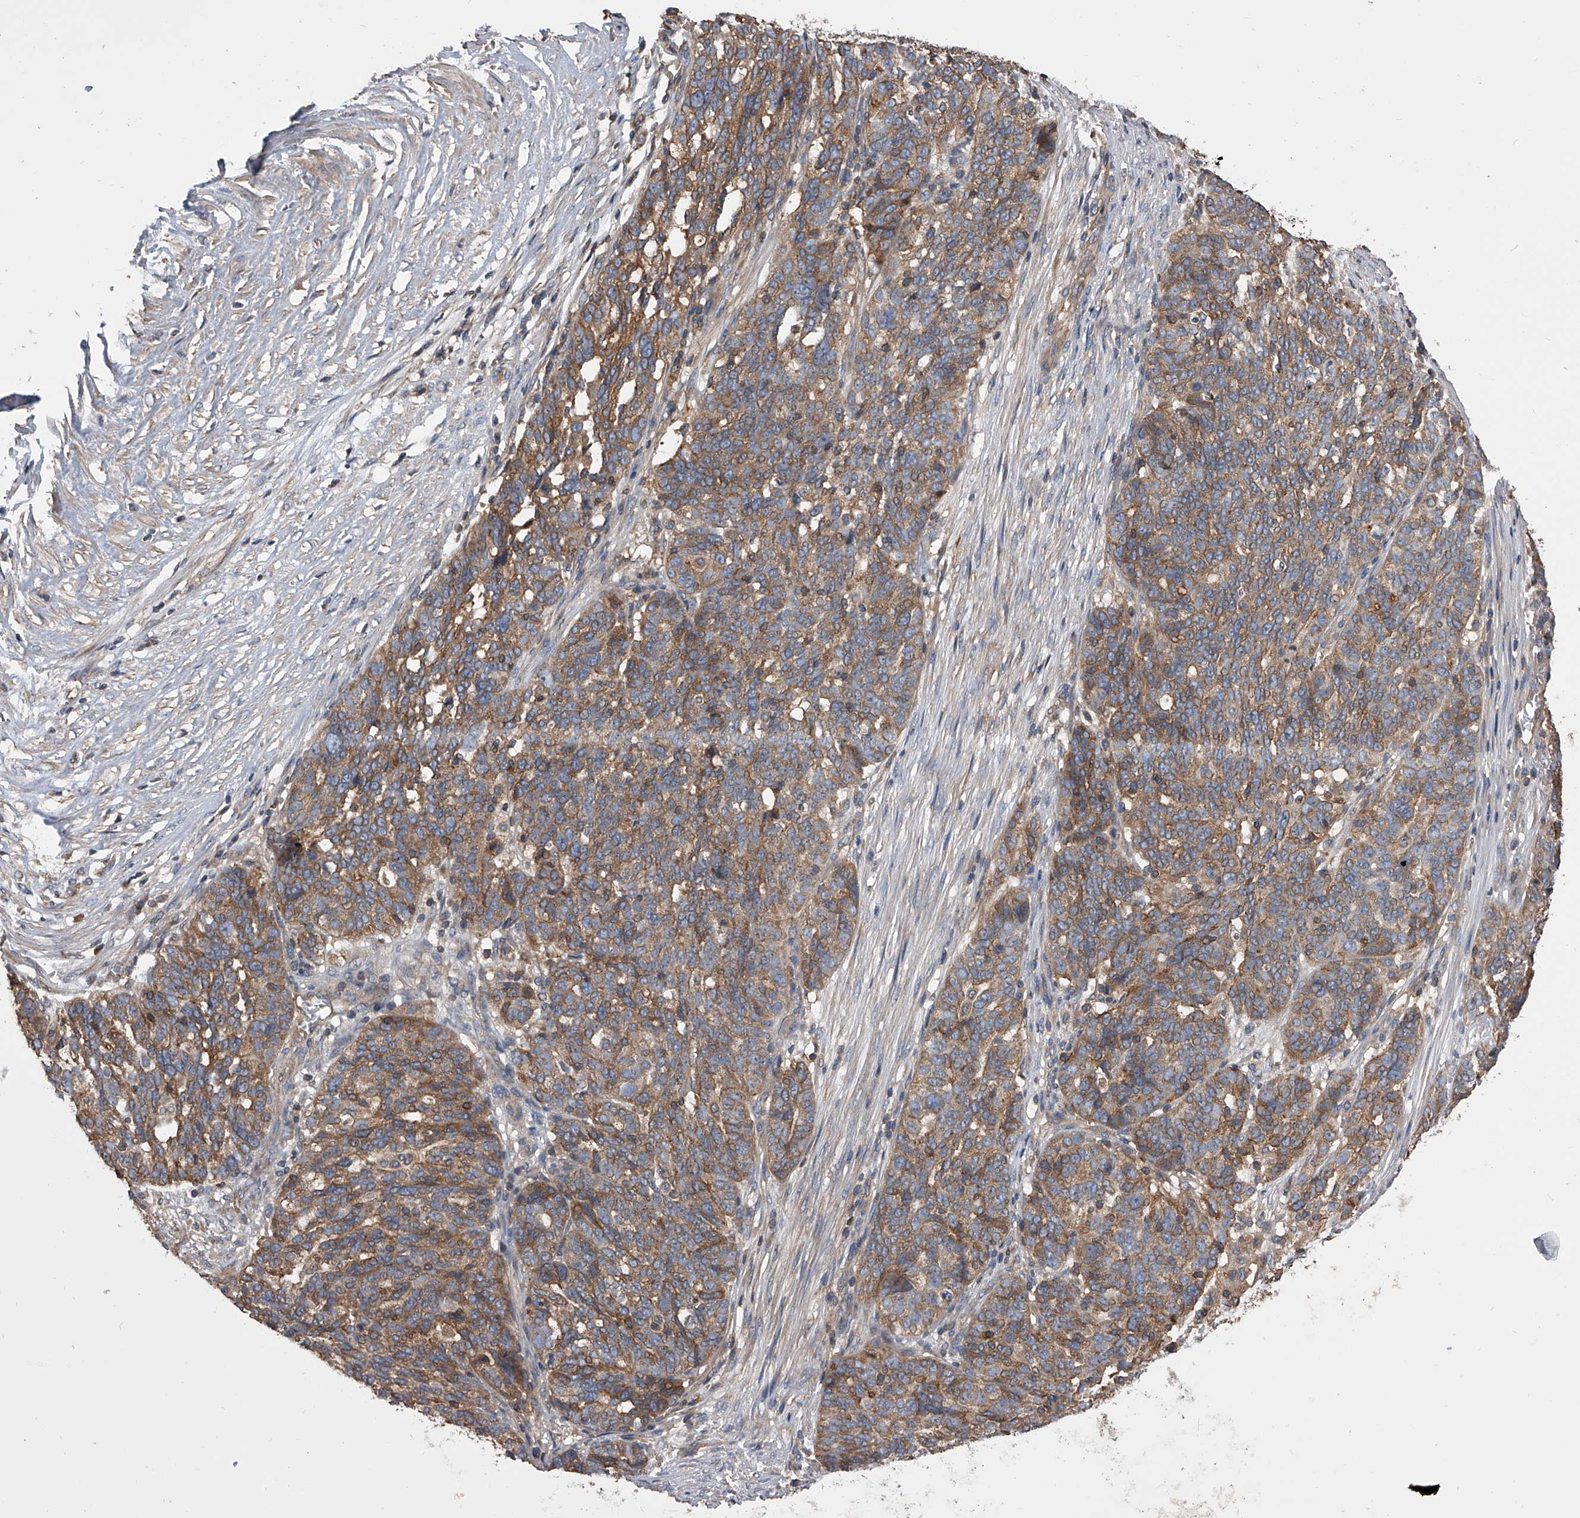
{"staining": {"intensity": "moderate", "quantity": ">75%", "location": "cytoplasmic/membranous"}, "tissue": "ovarian cancer", "cell_type": "Tumor cells", "image_type": "cancer", "snomed": [{"axis": "morphology", "description": "Cystadenocarcinoma, serous, NOS"}, {"axis": "topography", "description": "Ovary"}], "caption": "An immunohistochemistry (IHC) image of tumor tissue is shown. Protein staining in brown shows moderate cytoplasmic/membranous positivity in ovarian serous cystadenocarcinoma within tumor cells.", "gene": "CUL7", "patient": {"sex": "female", "age": 59}}